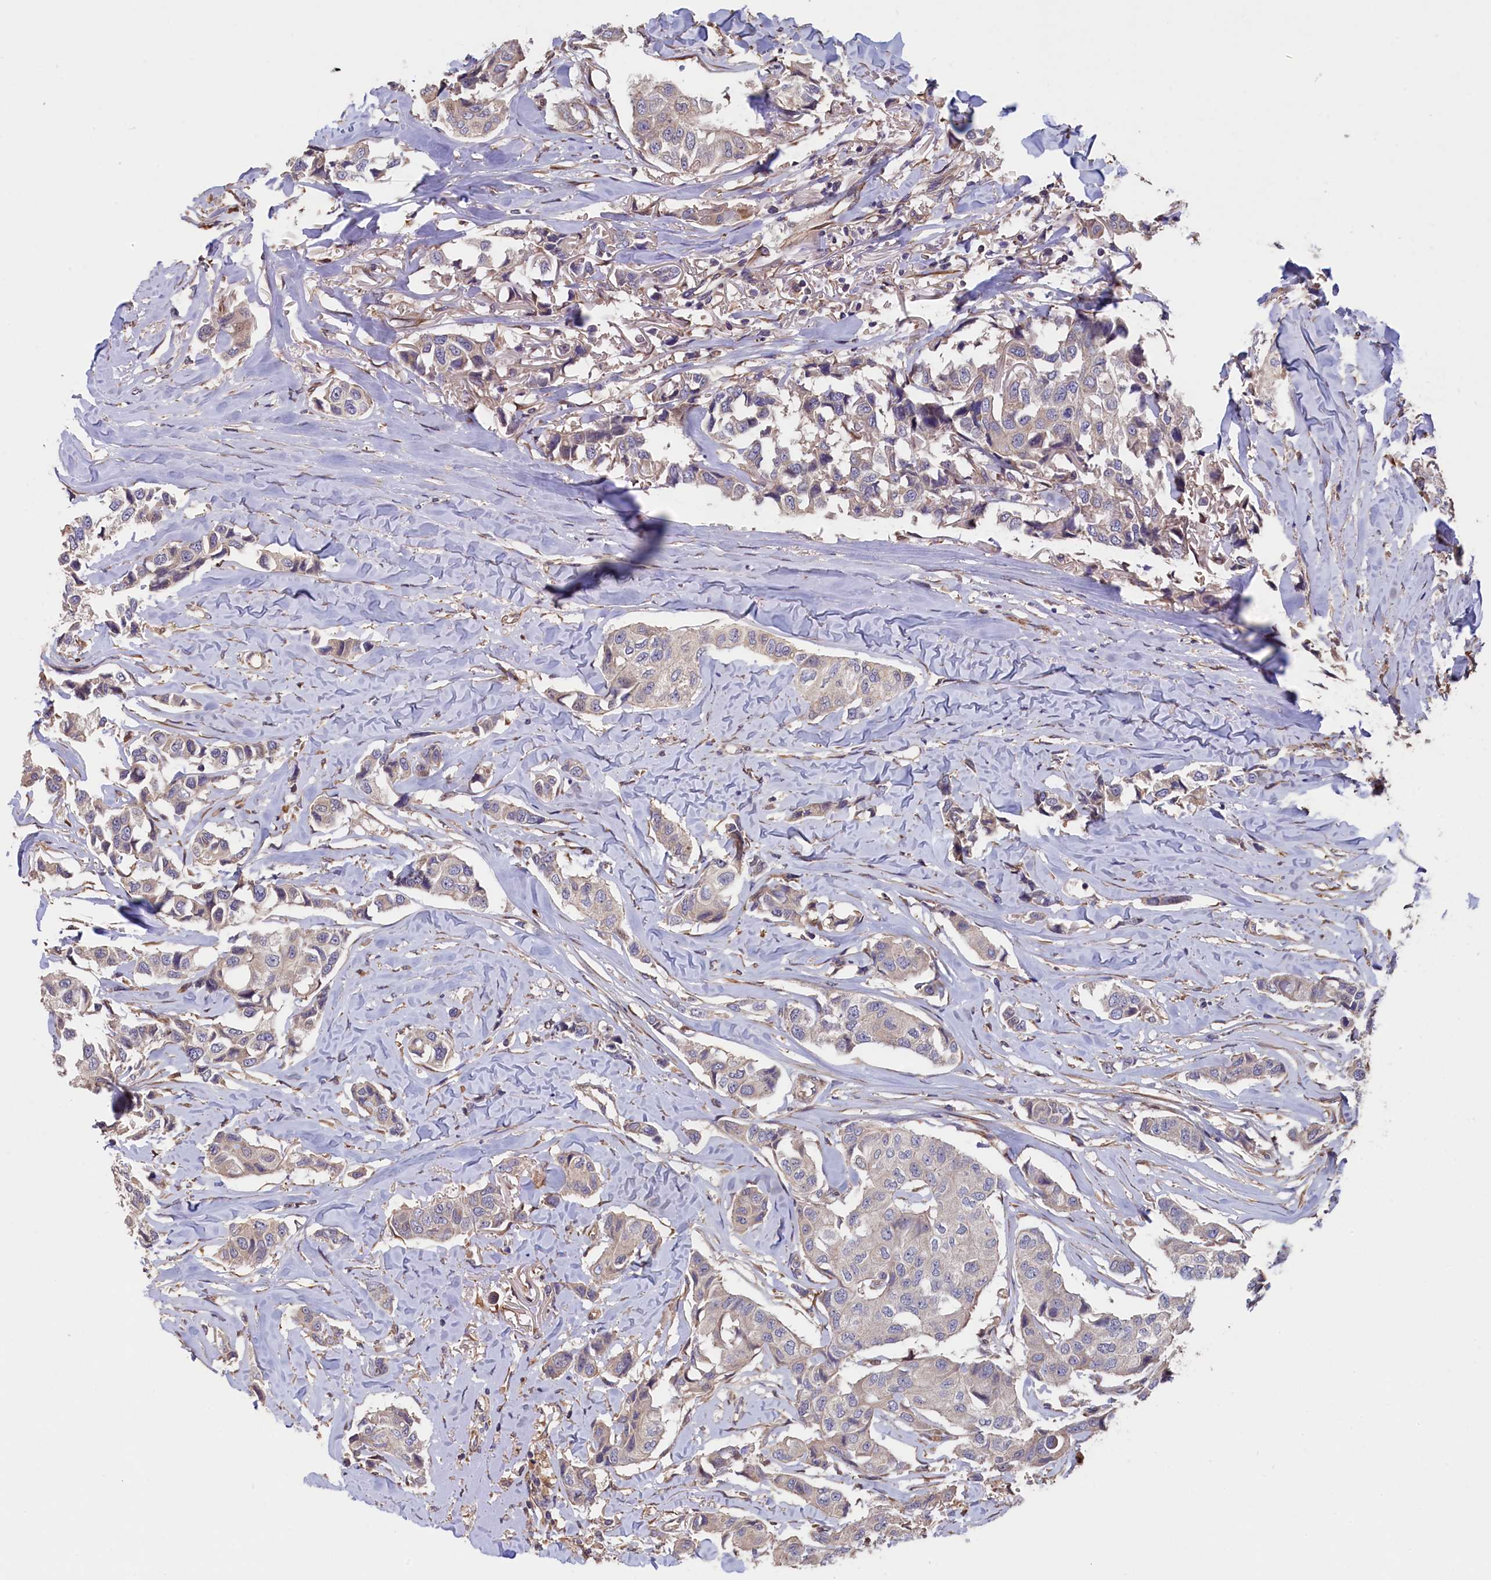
{"staining": {"intensity": "negative", "quantity": "none", "location": "none"}, "tissue": "breast cancer", "cell_type": "Tumor cells", "image_type": "cancer", "snomed": [{"axis": "morphology", "description": "Duct carcinoma"}, {"axis": "topography", "description": "Breast"}], "caption": "IHC of intraductal carcinoma (breast) exhibits no expression in tumor cells.", "gene": "GREB1L", "patient": {"sex": "female", "age": 80}}